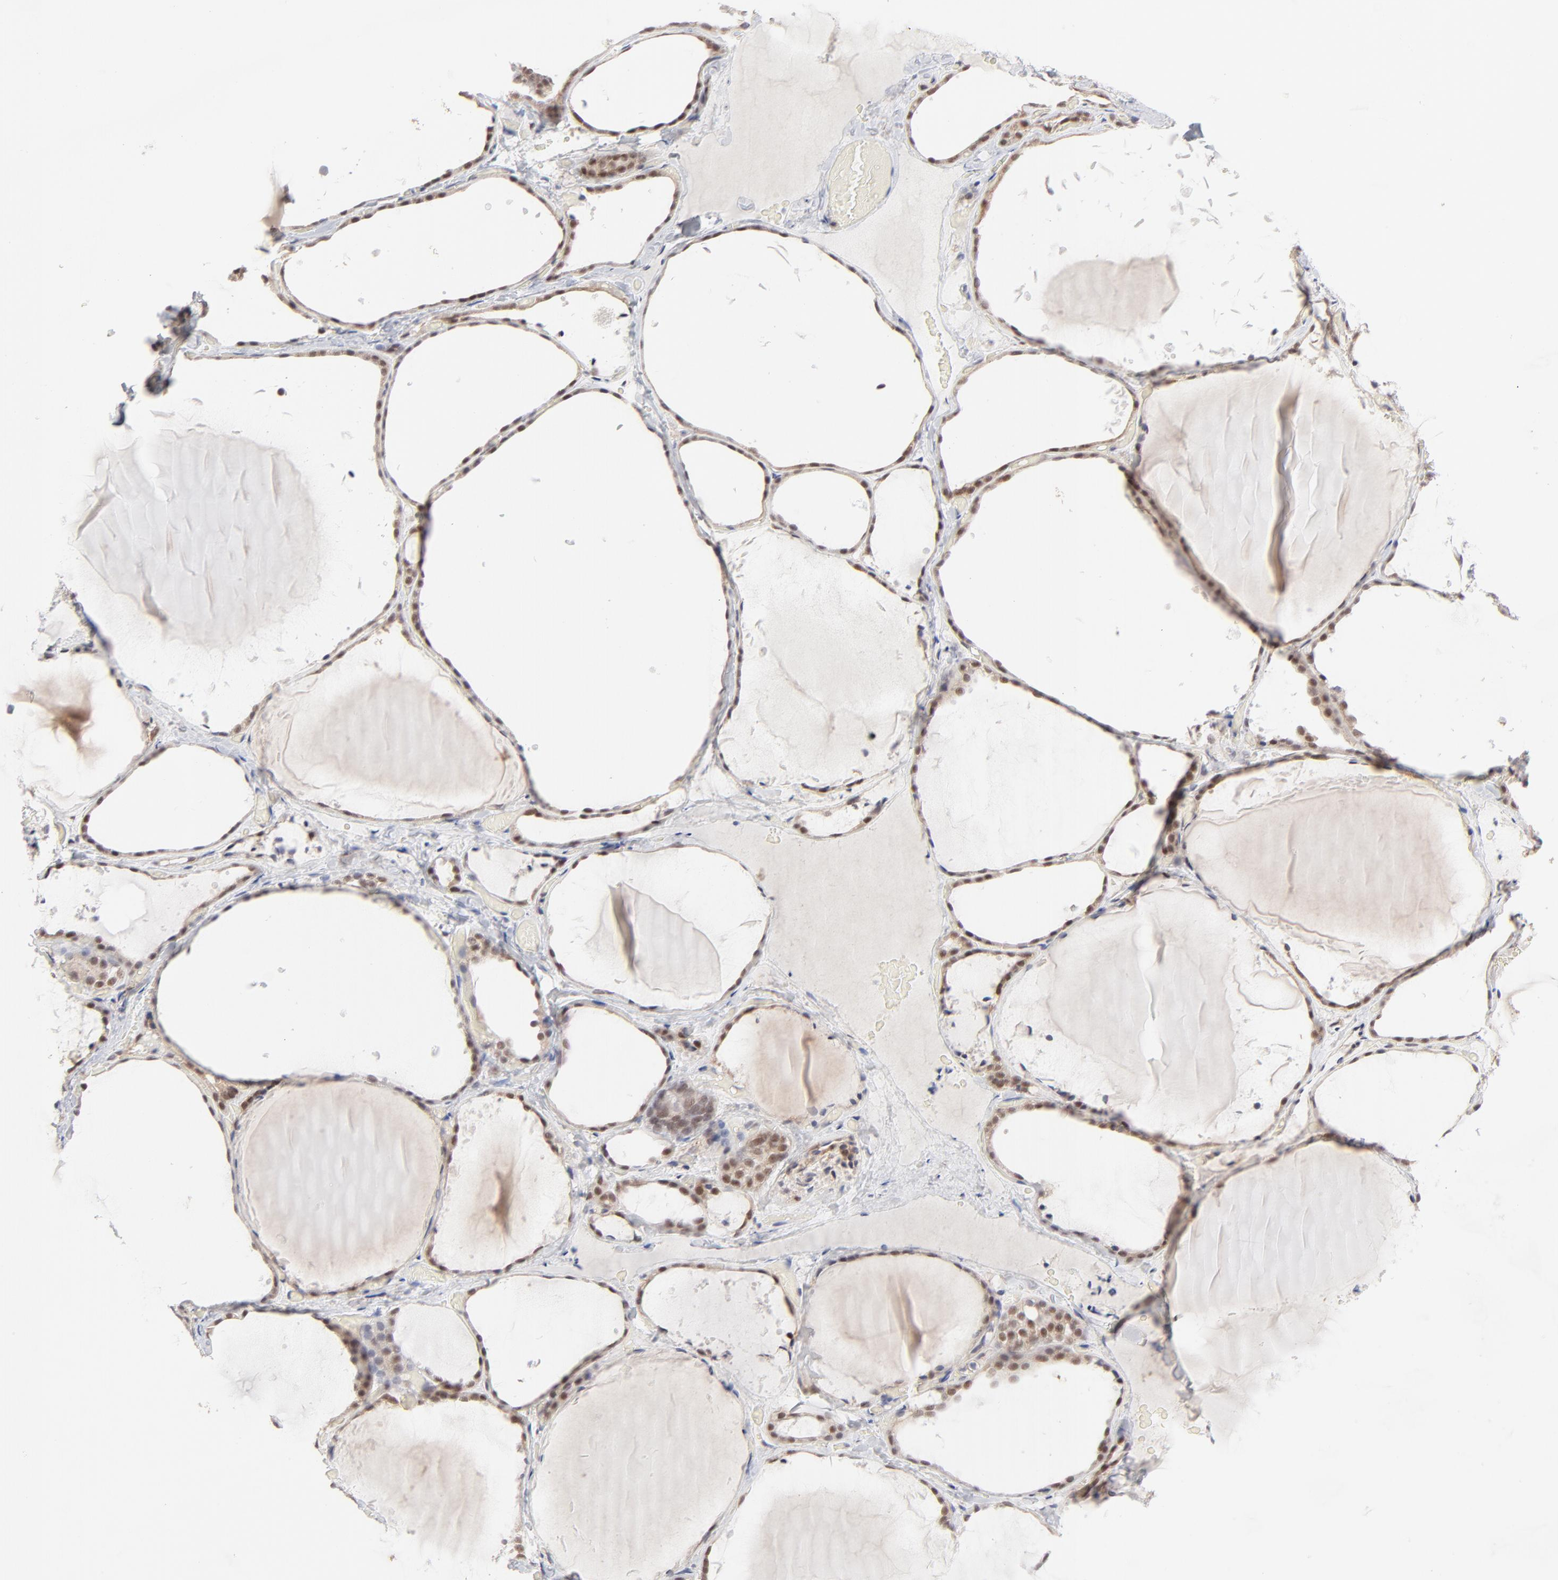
{"staining": {"intensity": "moderate", "quantity": ">75%", "location": "nuclear"}, "tissue": "thyroid gland", "cell_type": "Glandular cells", "image_type": "normal", "snomed": [{"axis": "morphology", "description": "Normal tissue, NOS"}, {"axis": "topography", "description": "Thyroid gland"}], "caption": "The photomicrograph reveals staining of benign thyroid gland, revealing moderate nuclear protein positivity (brown color) within glandular cells.", "gene": "NBN", "patient": {"sex": "female", "age": 22}}